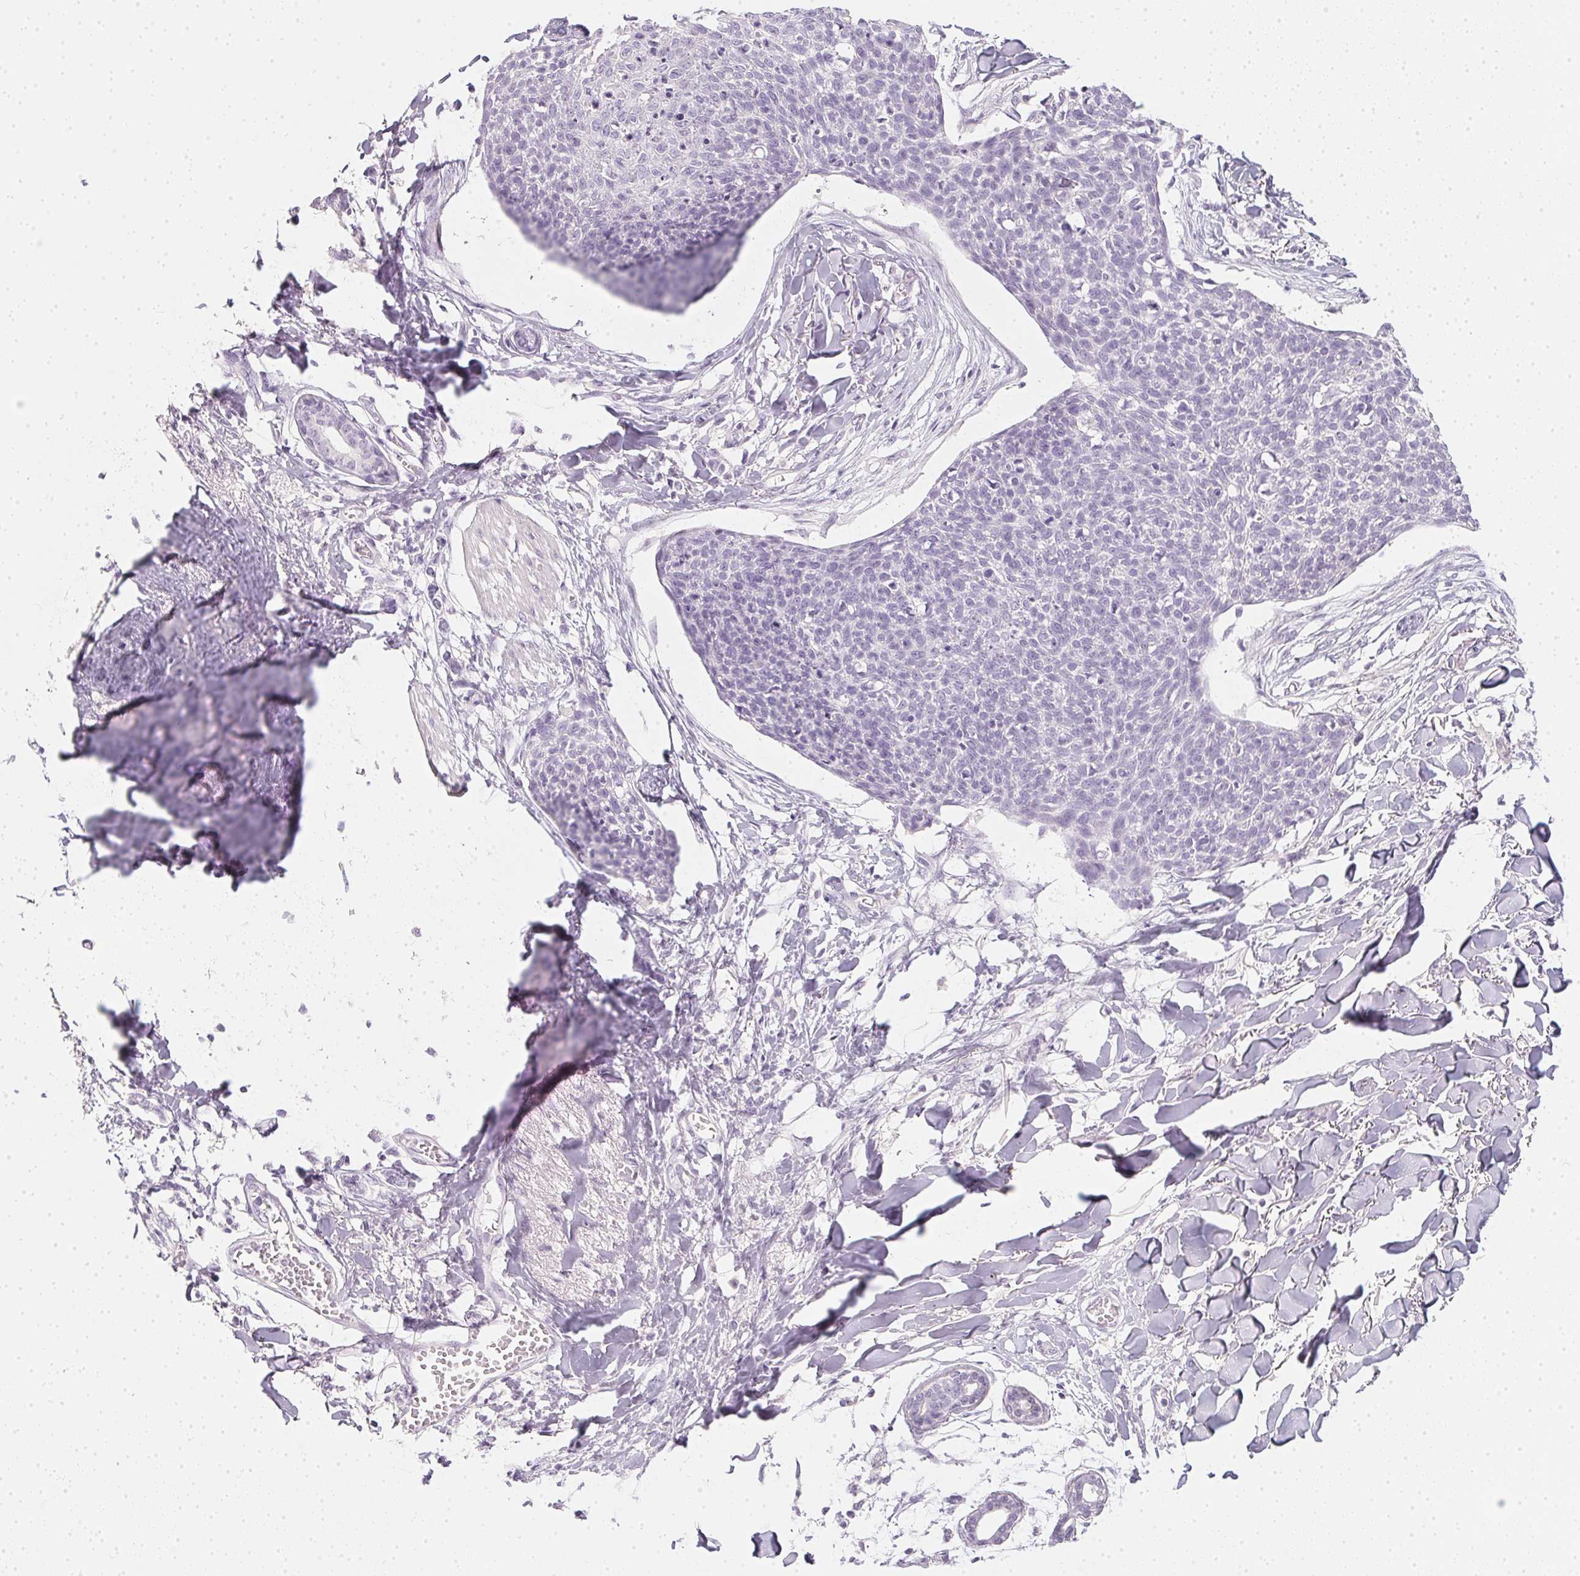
{"staining": {"intensity": "negative", "quantity": "none", "location": "none"}, "tissue": "skin cancer", "cell_type": "Tumor cells", "image_type": "cancer", "snomed": [{"axis": "morphology", "description": "Squamous cell carcinoma, NOS"}, {"axis": "topography", "description": "Skin"}, {"axis": "topography", "description": "Vulva"}], "caption": "An immunohistochemistry histopathology image of skin cancer (squamous cell carcinoma) is shown. There is no staining in tumor cells of skin cancer (squamous cell carcinoma).", "gene": "TMEM72", "patient": {"sex": "female", "age": 75}}